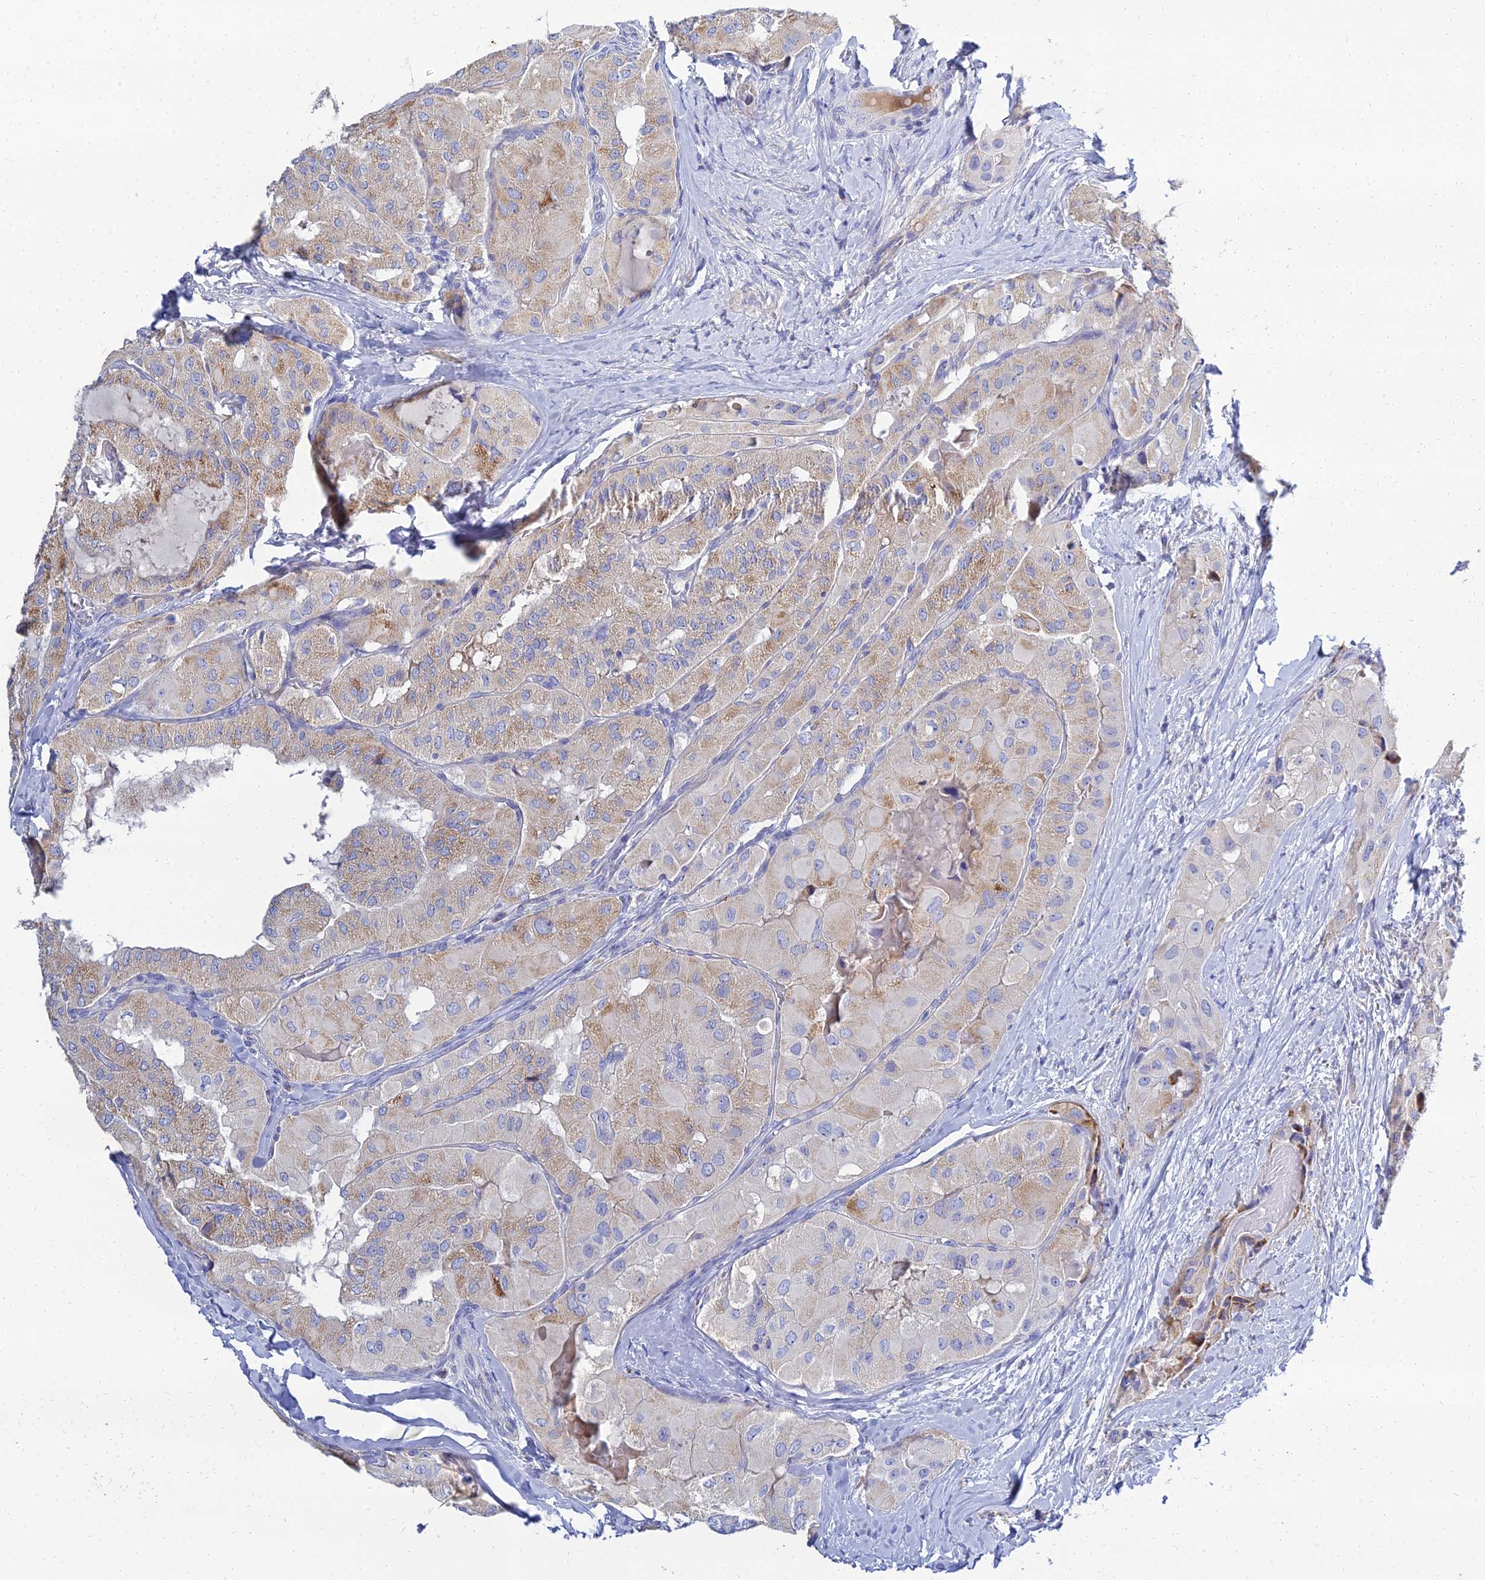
{"staining": {"intensity": "weak", "quantity": "<25%", "location": "cytoplasmic/membranous"}, "tissue": "thyroid cancer", "cell_type": "Tumor cells", "image_type": "cancer", "snomed": [{"axis": "morphology", "description": "Normal tissue, NOS"}, {"axis": "morphology", "description": "Papillary adenocarcinoma, NOS"}, {"axis": "topography", "description": "Thyroid gland"}], "caption": "Human thyroid papillary adenocarcinoma stained for a protein using IHC shows no staining in tumor cells.", "gene": "NPY", "patient": {"sex": "female", "age": 59}}